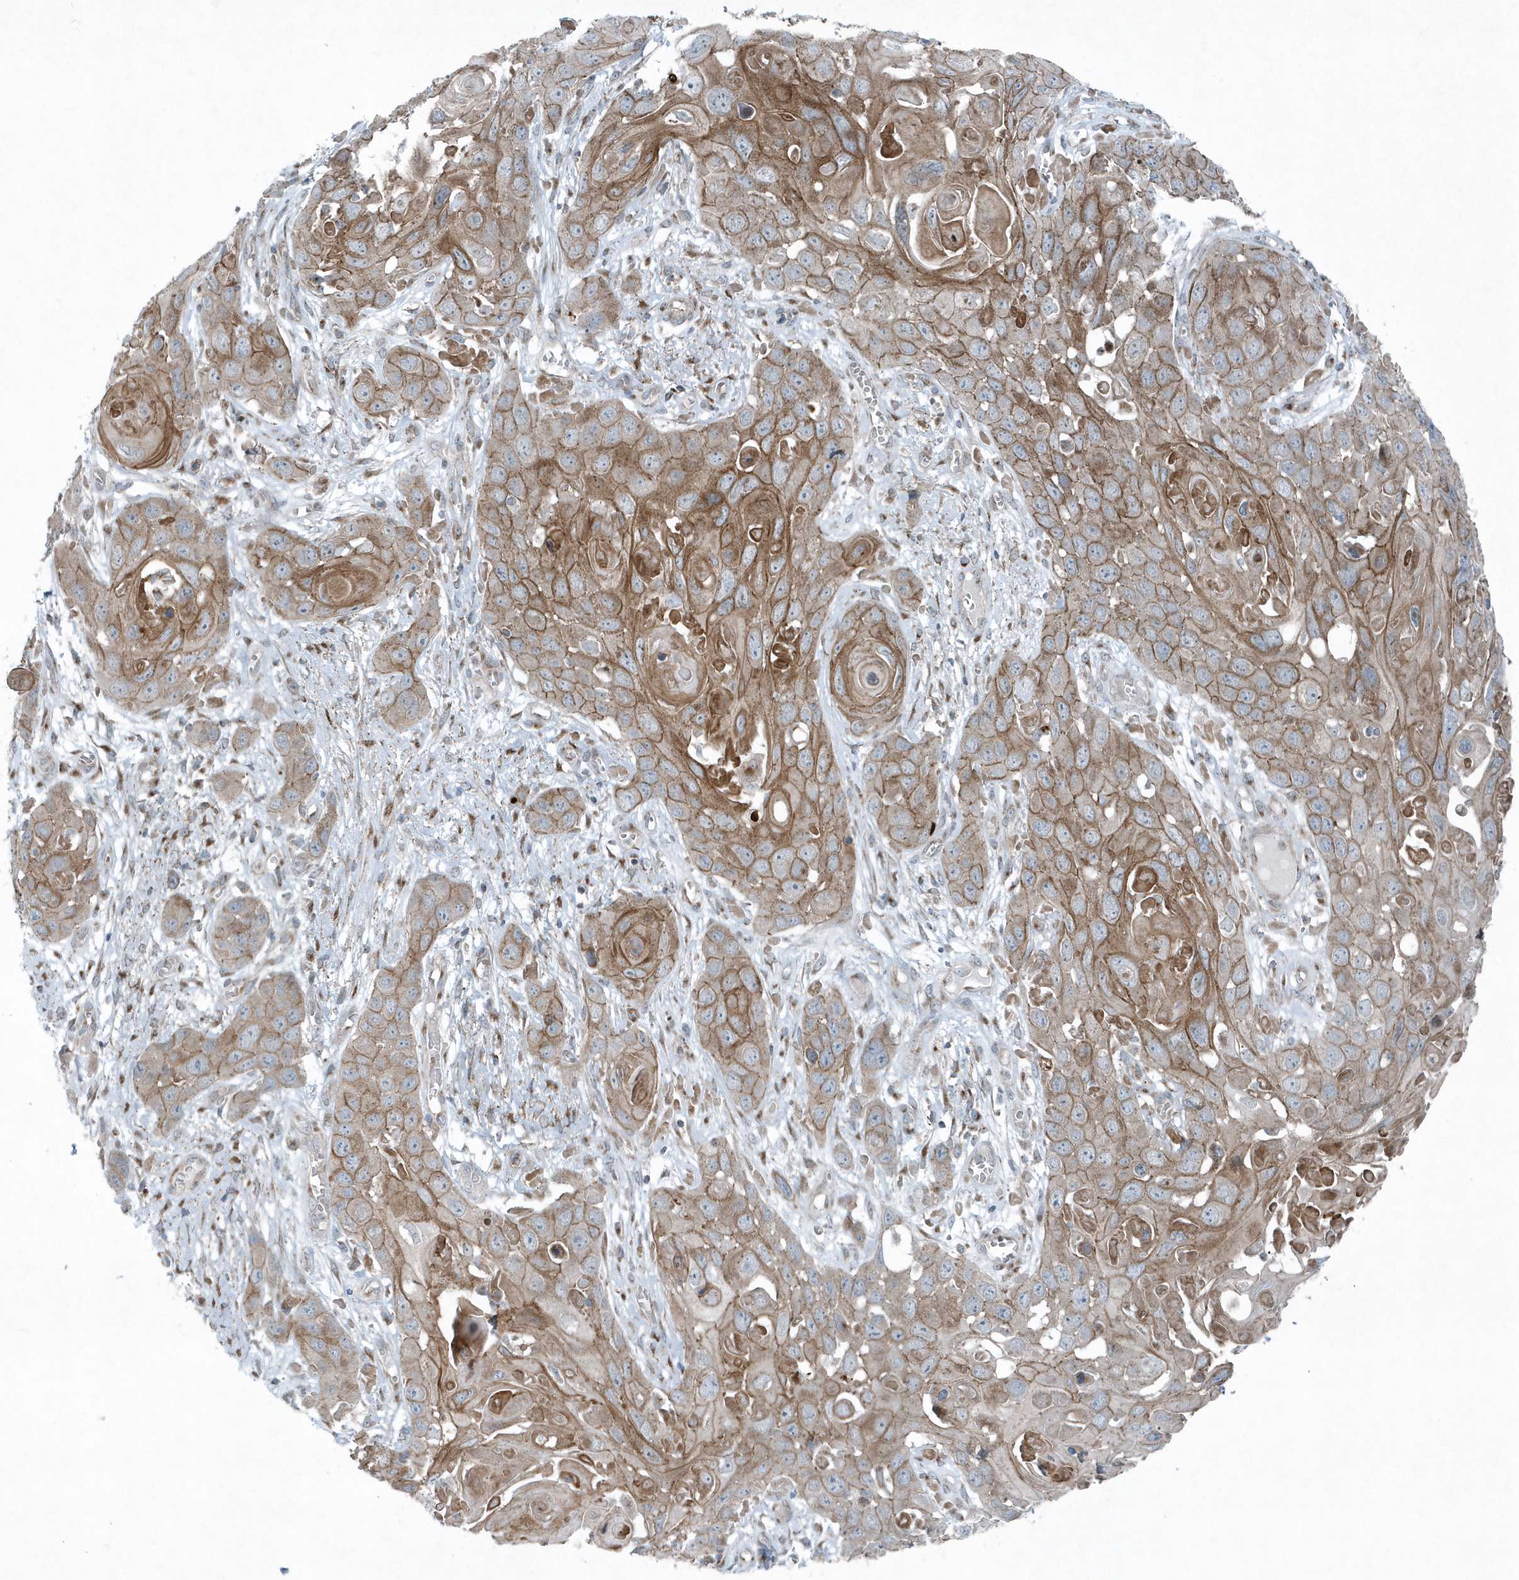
{"staining": {"intensity": "moderate", "quantity": ">75%", "location": "cytoplasmic/membranous"}, "tissue": "skin cancer", "cell_type": "Tumor cells", "image_type": "cancer", "snomed": [{"axis": "morphology", "description": "Squamous cell carcinoma, NOS"}, {"axis": "topography", "description": "Skin"}], "caption": "Immunohistochemistry (IHC) of skin cancer shows medium levels of moderate cytoplasmic/membranous expression in approximately >75% of tumor cells.", "gene": "GCC2", "patient": {"sex": "male", "age": 55}}